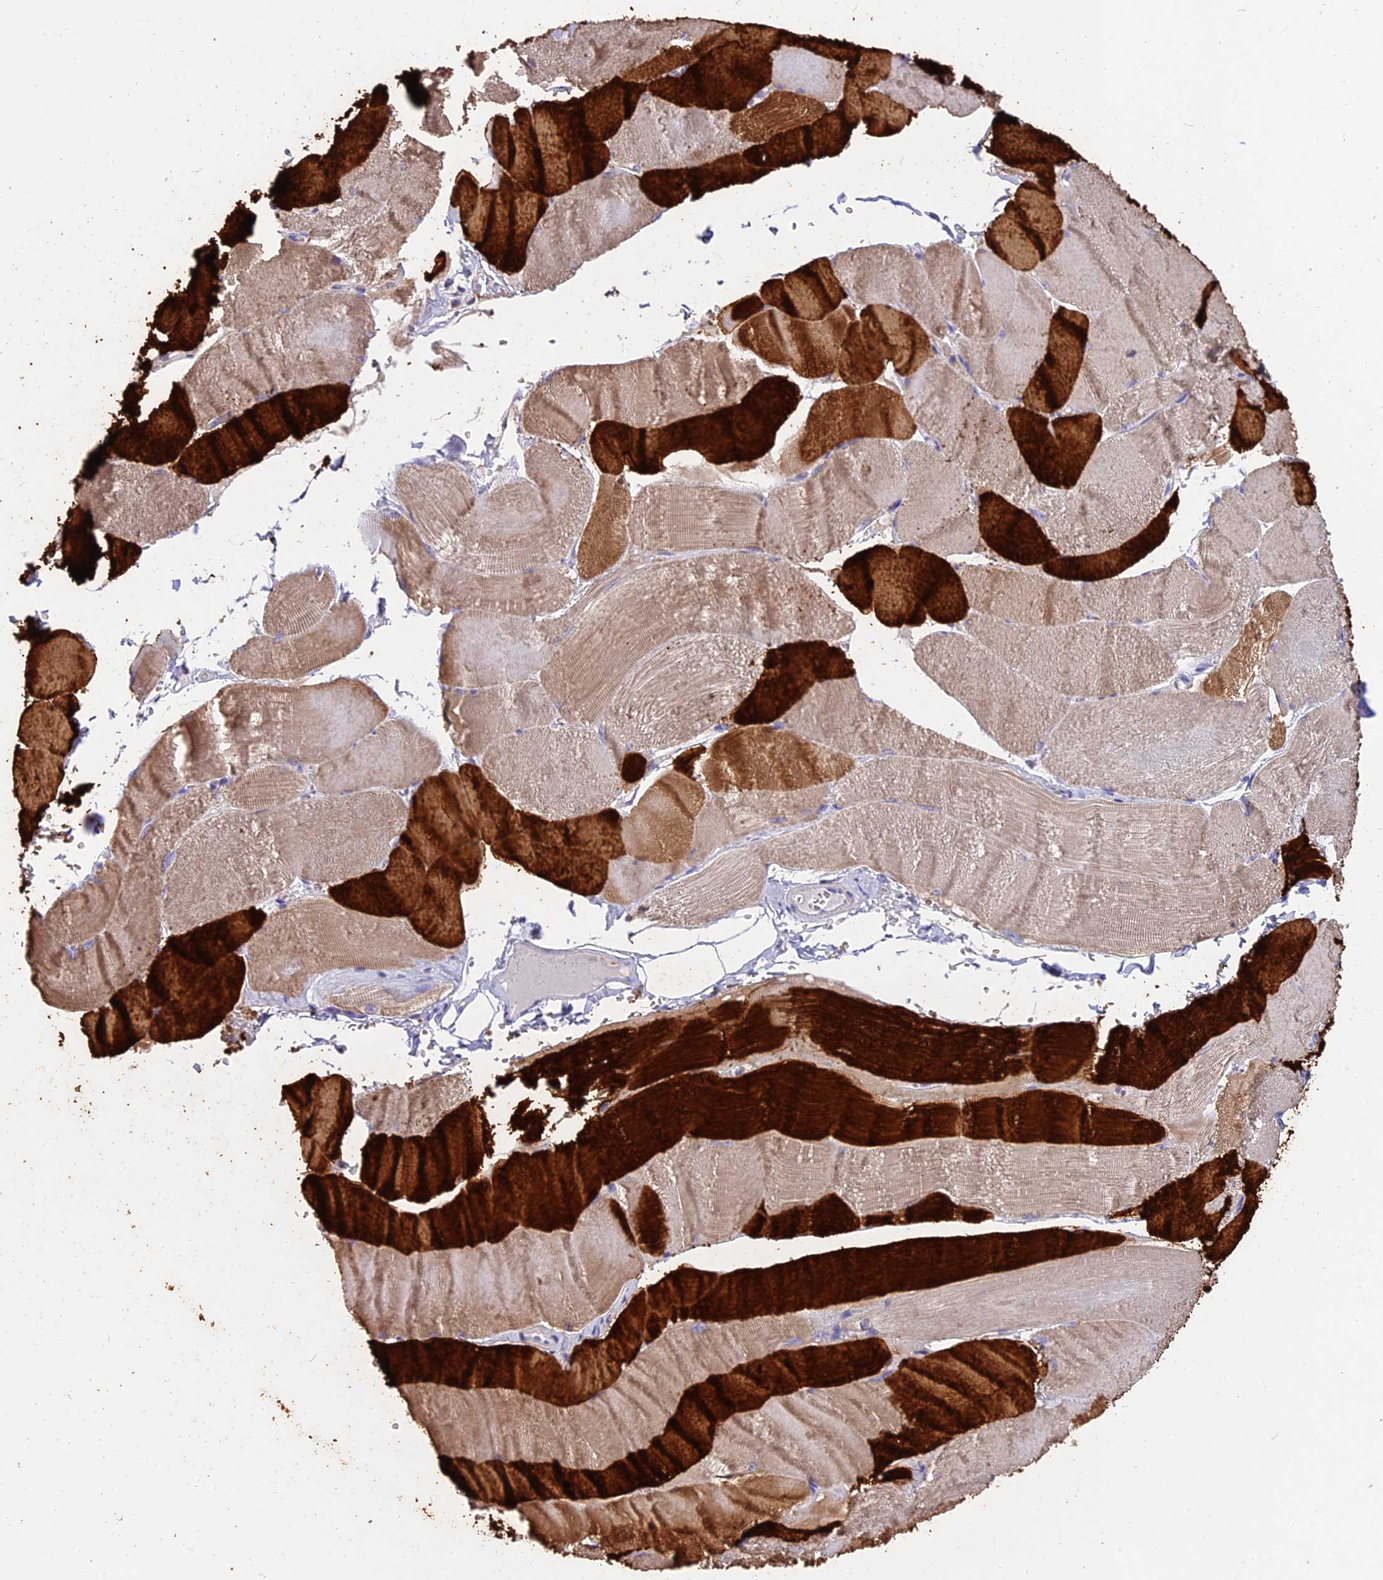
{"staining": {"intensity": "strong", "quantity": "25%-75%", "location": "cytoplasmic/membranous"}, "tissue": "skeletal muscle", "cell_type": "Myocytes", "image_type": "normal", "snomed": [{"axis": "morphology", "description": "Normal tissue, NOS"}, {"axis": "morphology", "description": "Basal cell carcinoma"}, {"axis": "topography", "description": "Skeletal muscle"}], "caption": "Protein staining of unremarkable skeletal muscle displays strong cytoplasmic/membranous staining in approximately 25%-75% of myocytes. (DAB (3,3'-diaminobenzidine) IHC with brightfield microscopy, high magnification).", "gene": "TNNC2", "patient": {"sex": "female", "age": 64}}